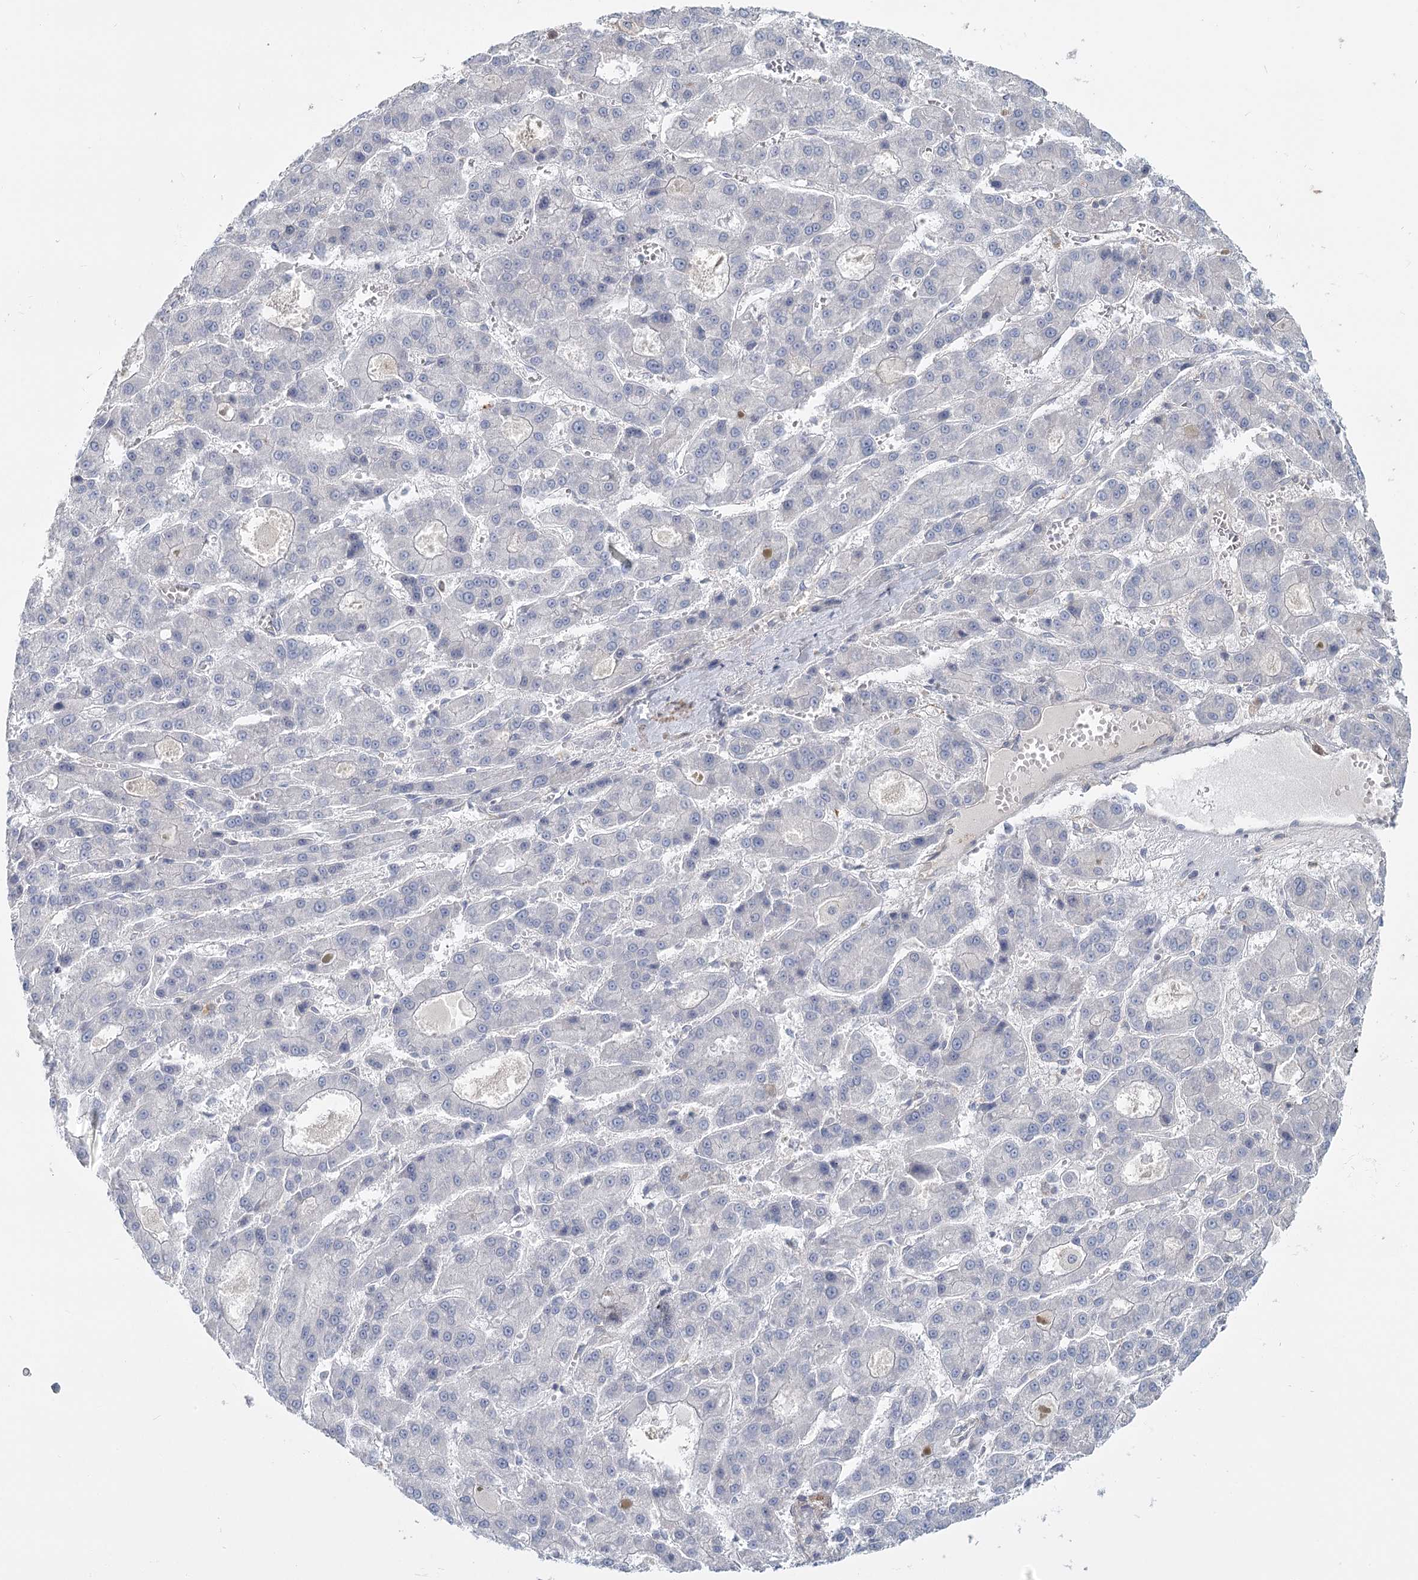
{"staining": {"intensity": "negative", "quantity": "none", "location": "none"}, "tissue": "liver cancer", "cell_type": "Tumor cells", "image_type": "cancer", "snomed": [{"axis": "morphology", "description": "Carcinoma, Hepatocellular, NOS"}, {"axis": "topography", "description": "Liver"}], "caption": "This is a photomicrograph of IHC staining of hepatocellular carcinoma (liver), which shows no expression in tumor cells.", "gene": "USP11", "patient": {"sex": "male", "age": 70}}